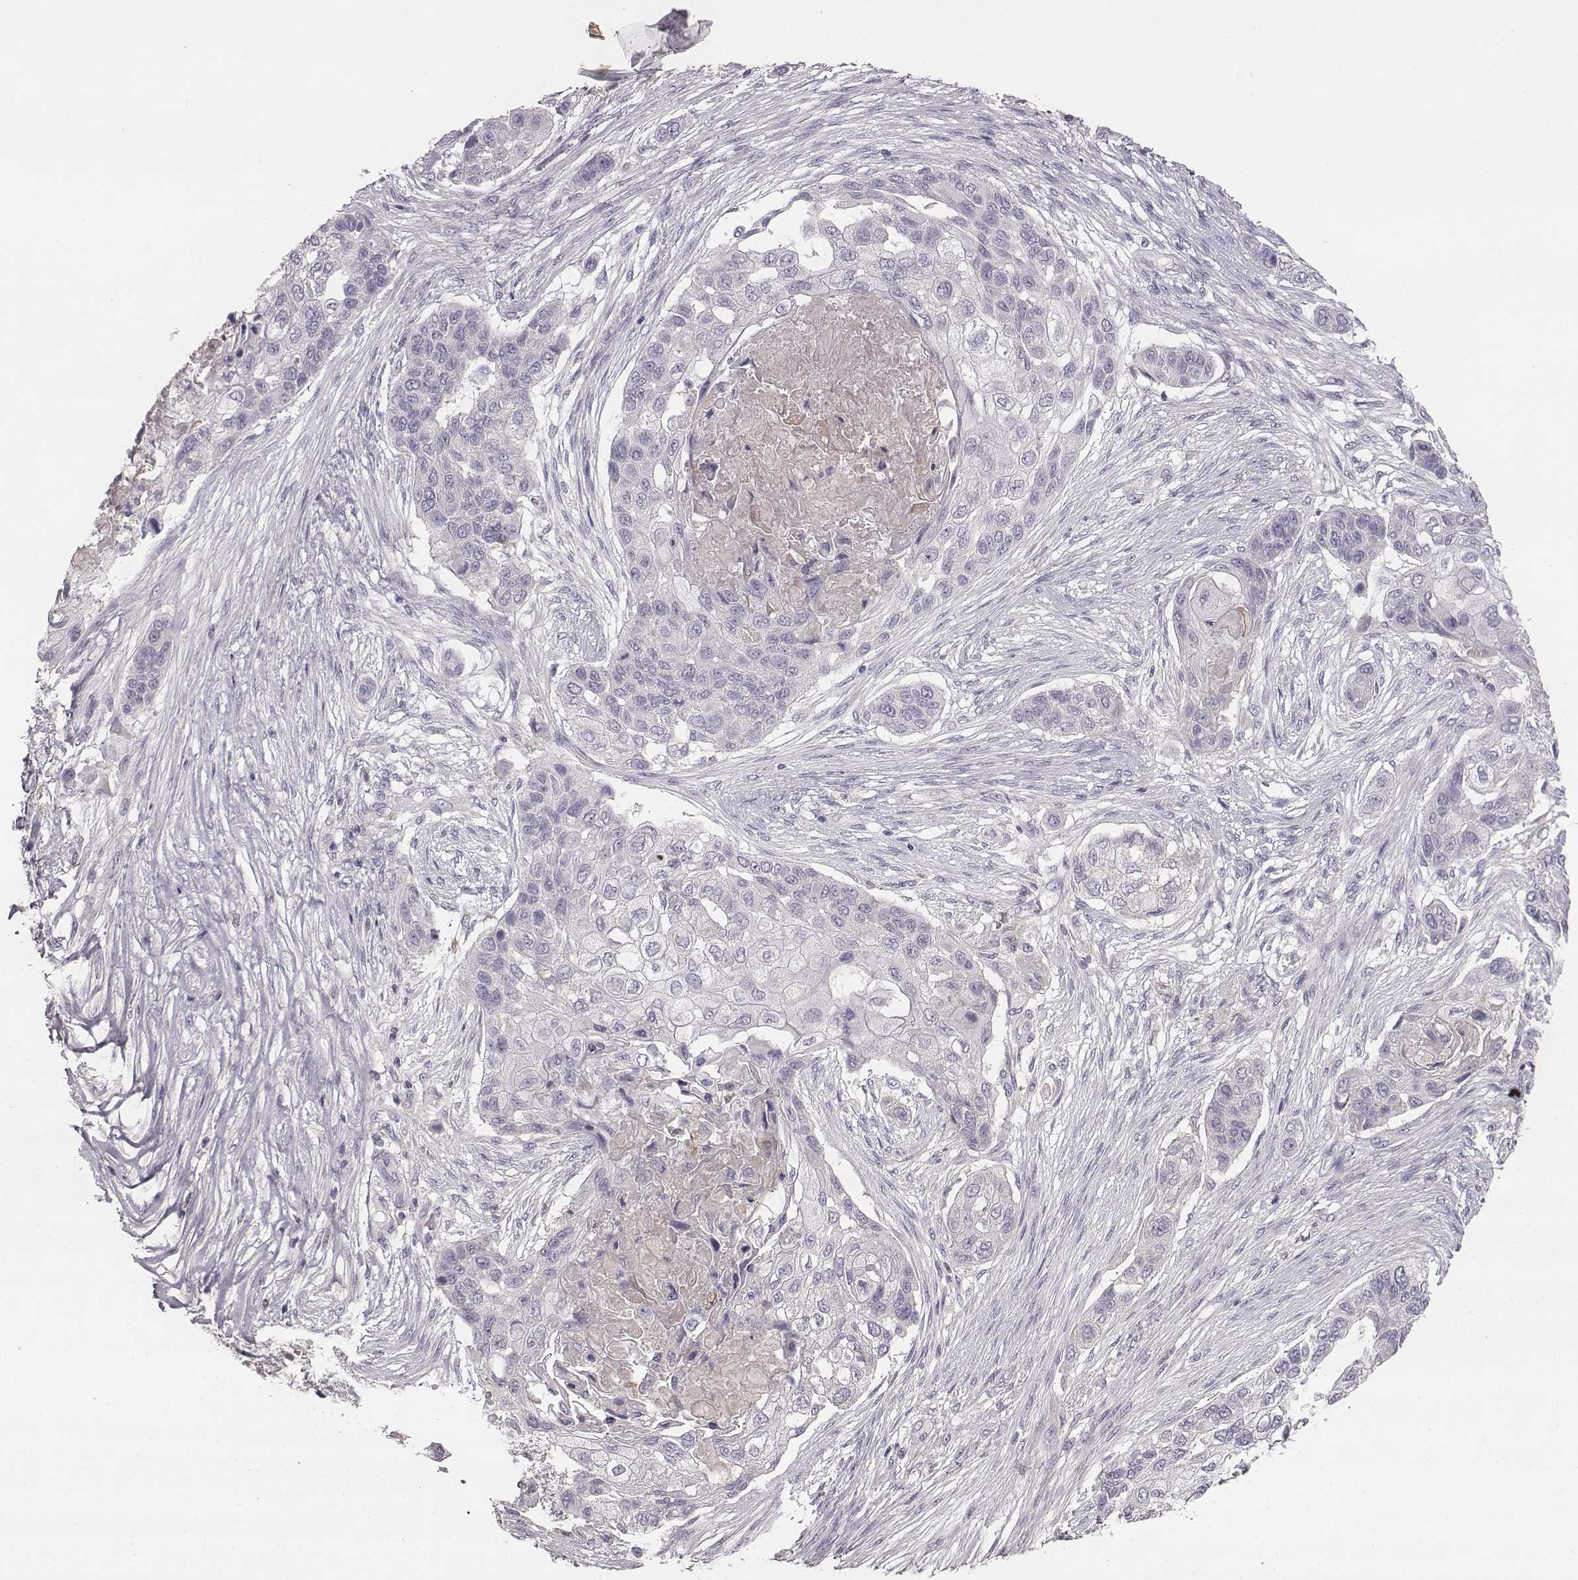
{"staining": {"intensity": "negative", "quantity": "none", "location": "none"}, "tissue": "lung cancer", "cell_type": "Tumor cells", "image_type": "cancer", "snomed": [{"axis": "morphology", "description": "Squamous cell carcinoma, NOS"}, {"axis": "topography", "description": "Lung"}], "caption": "The histopathology image exhibits no significant positivity in tumor cells of lung cancer (squamous cell carcinoma). The staining was performed using DAB to visualize the protein expression in brown, while the nuclei were stained in blue with hematoxylin (Magnification: 20x).", "gene": "YJEFN3", "patient": {"sex": "male", "age": 69}}